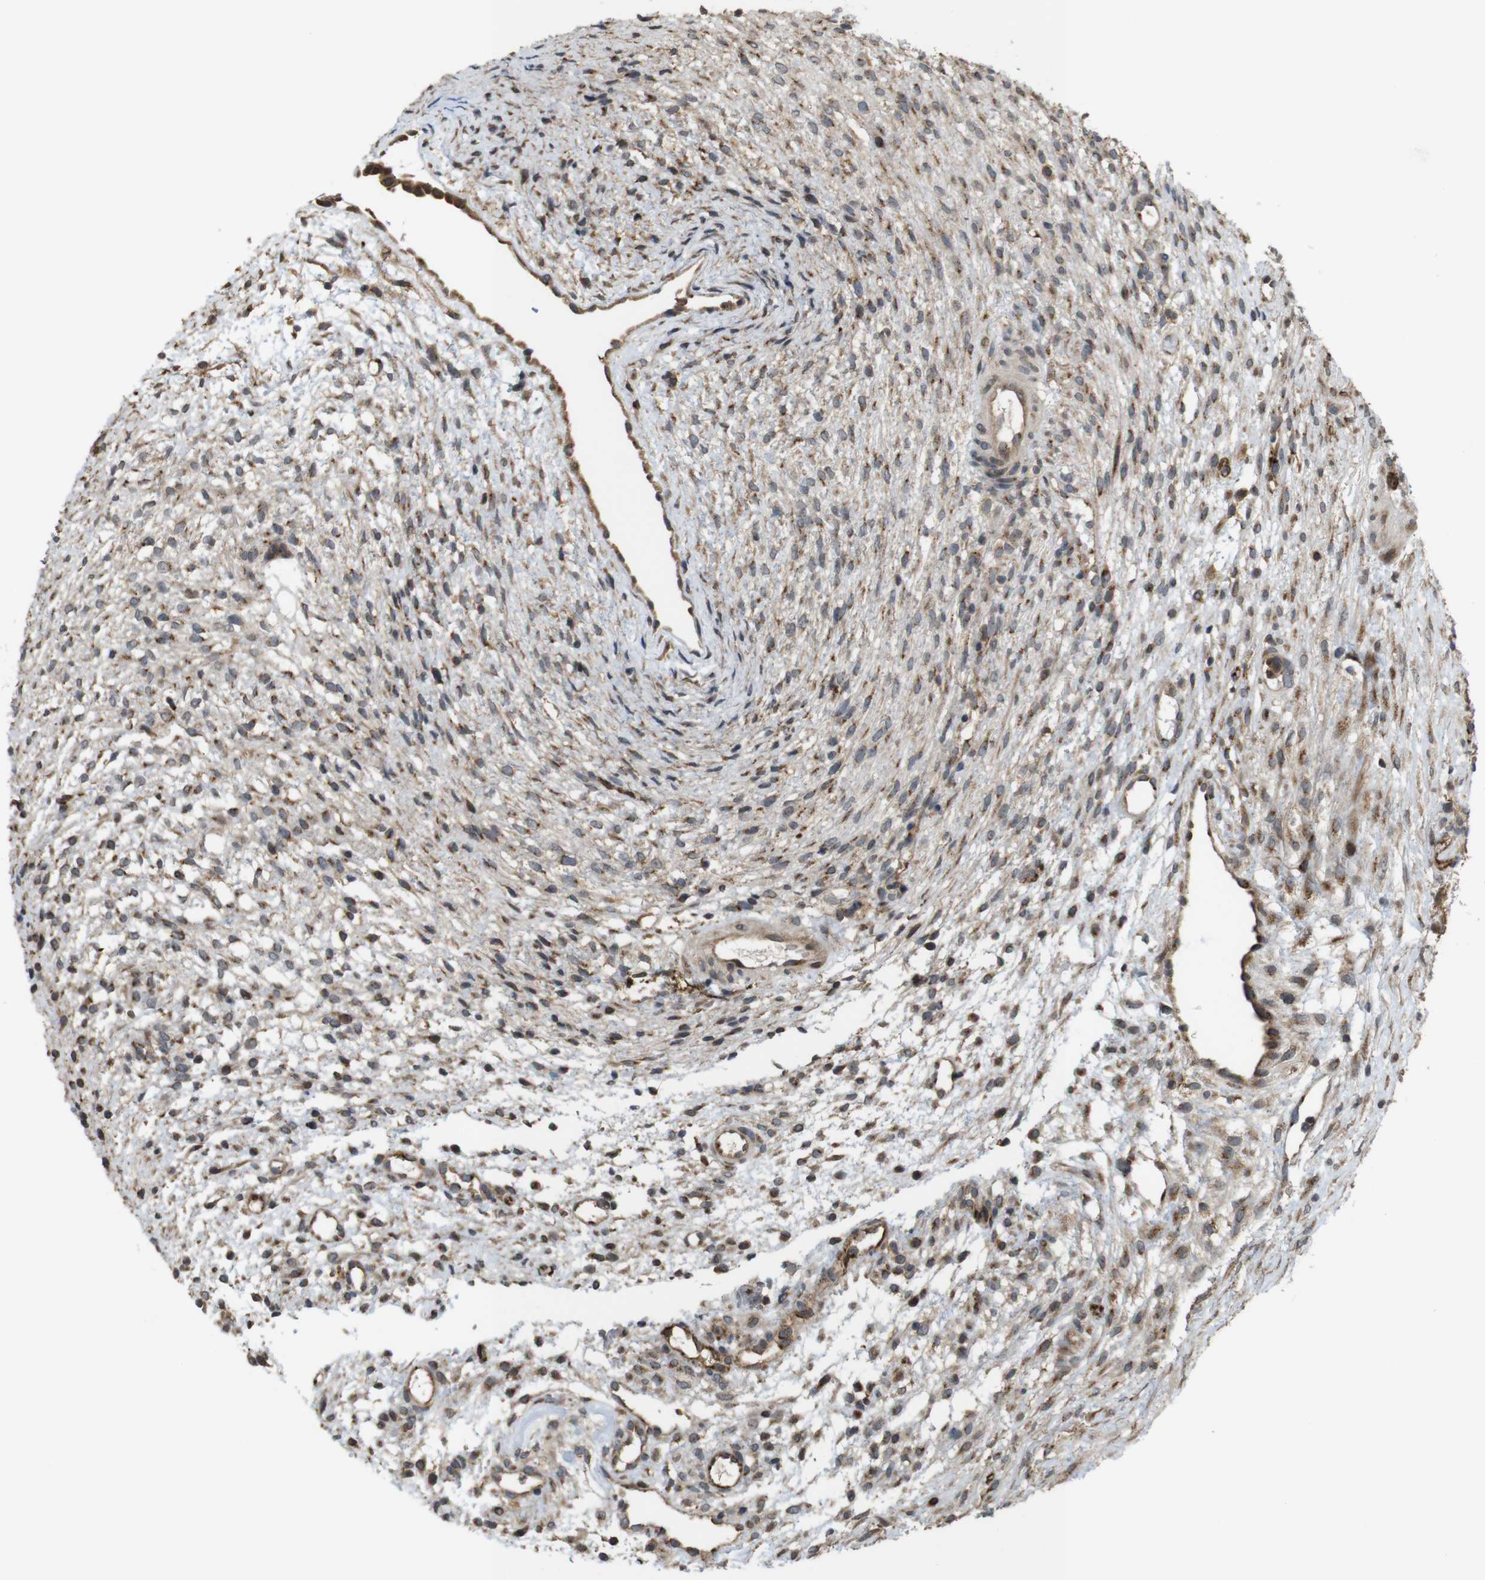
{"staining": {"intensity": "moderate", "quantity": "25%-75%", "location": "cytoplasmic/membranous"}, "tissue": "ovary", "cell_type": "Ovarian stroma cells", "image_type": "normal", "snomed": [{"axis": "morphology", "description": "Normal tissue, NOS"}, {"axis": "morphology", "description": "Cyst, NOS"}, {"axis": "topography", "description": "Ovary"}], "caption": "Immunohistochemistry (IHC) micrograph of normal ovary: ovary stained using immunohistochemistry (IHC) reveals medium levels of moderate protein expression localized specifically in the cytoplasmic/membranous of ovarian stroma cells, appearing as a cytoplasmic/membranous brown color.", "gene": "EFCAB14", "patient": {"sex": "female", "age": 18}}